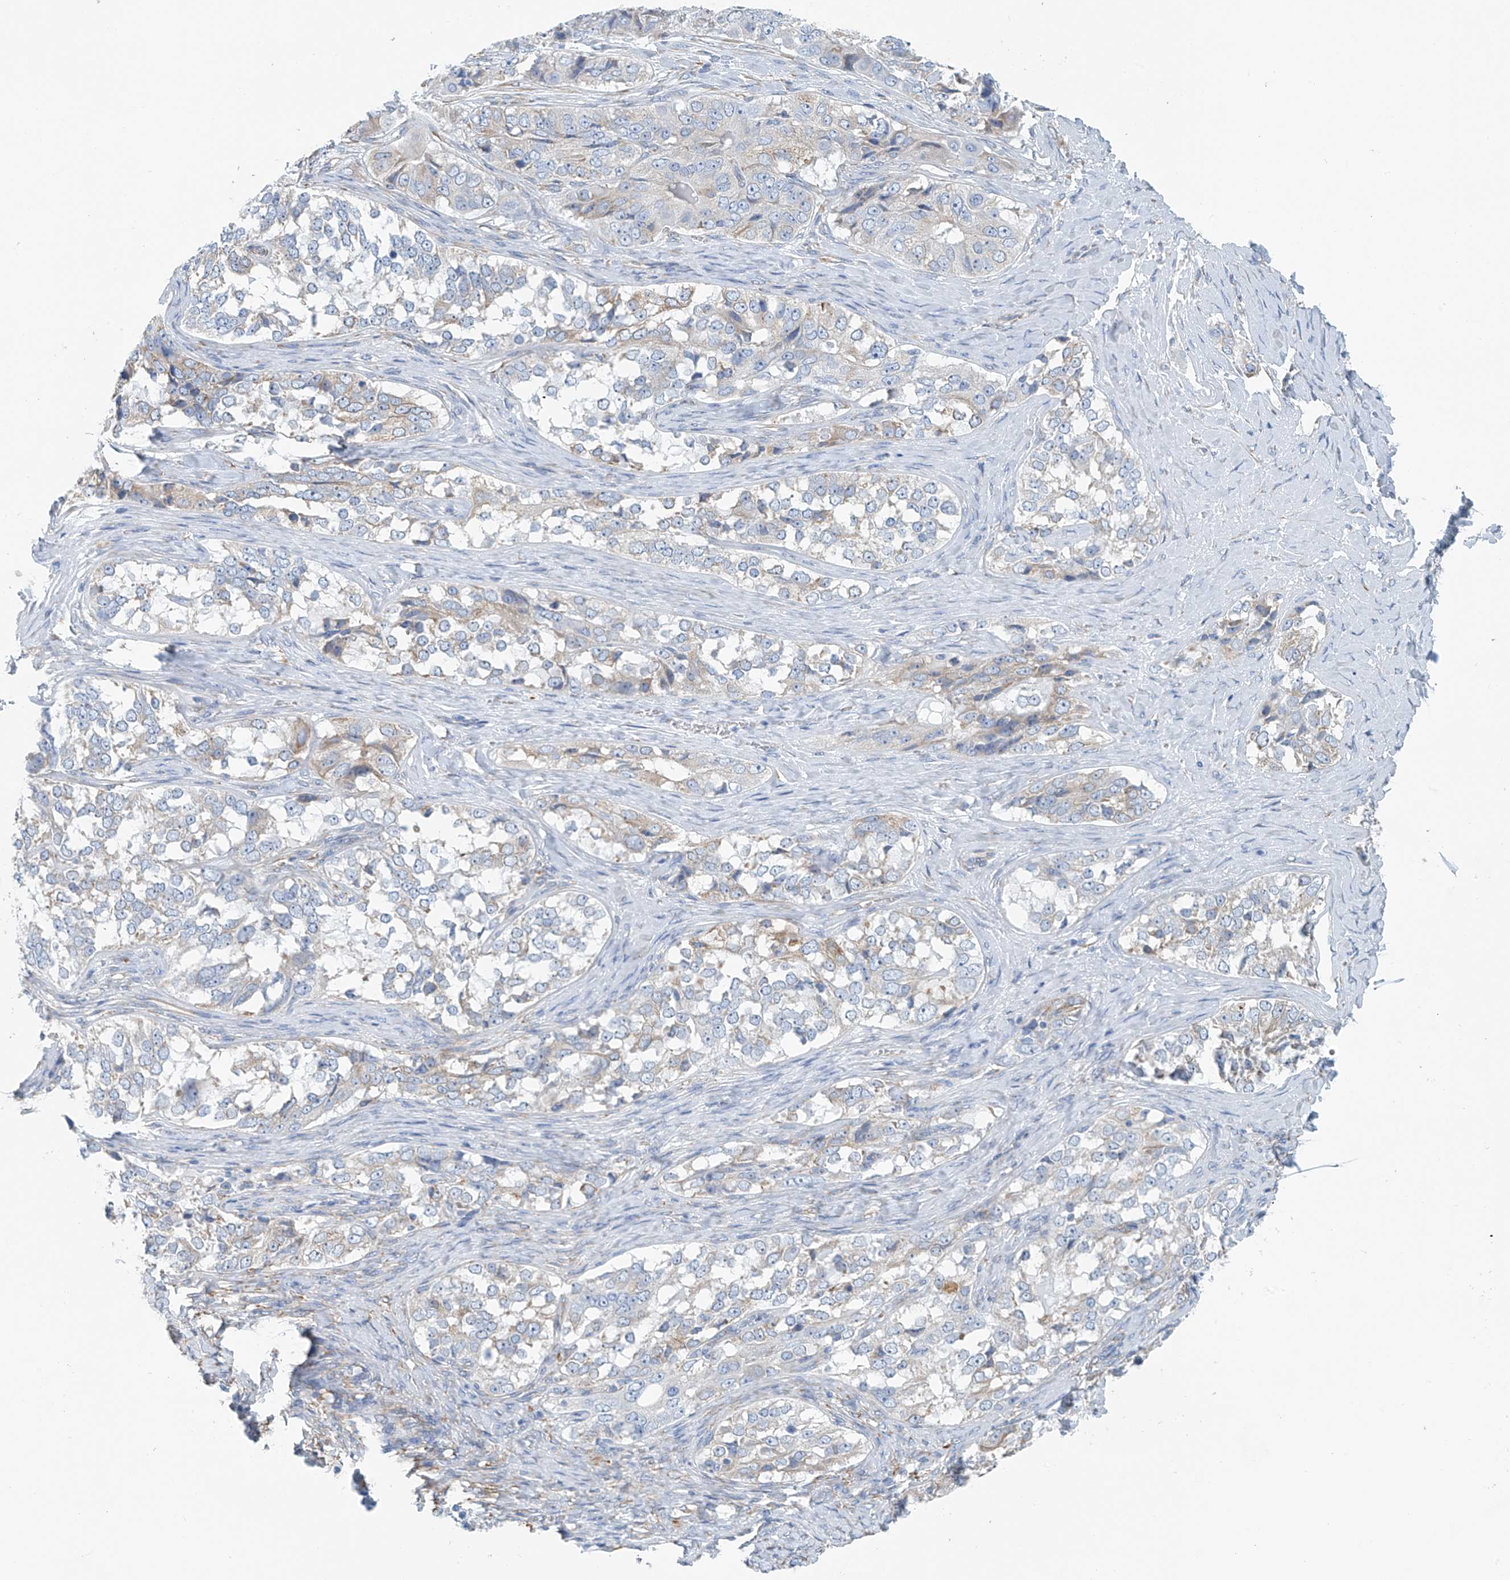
{"staining": {"intensity": "weak", "quantity": "<25%", "location": "cytoplasmic/membranous"}, "tissue": "ovarian cancer", "cell_type": "Tumor cells", "image_type": "cancer", "snomed": [{"axis": "morphology", "description": "Carcinoma, endometroid"}, {"axis": "topography", "description": "Ovary"}], "caption": "Immunohistochemistry of ovarian cancer displays no staining in tumor cells. (Brightfield microscopy of DAB immunohistochemistry (IHC) at high magnification).", "gene": "RCN2", "patient": {"sex": "female", "age": 51}}